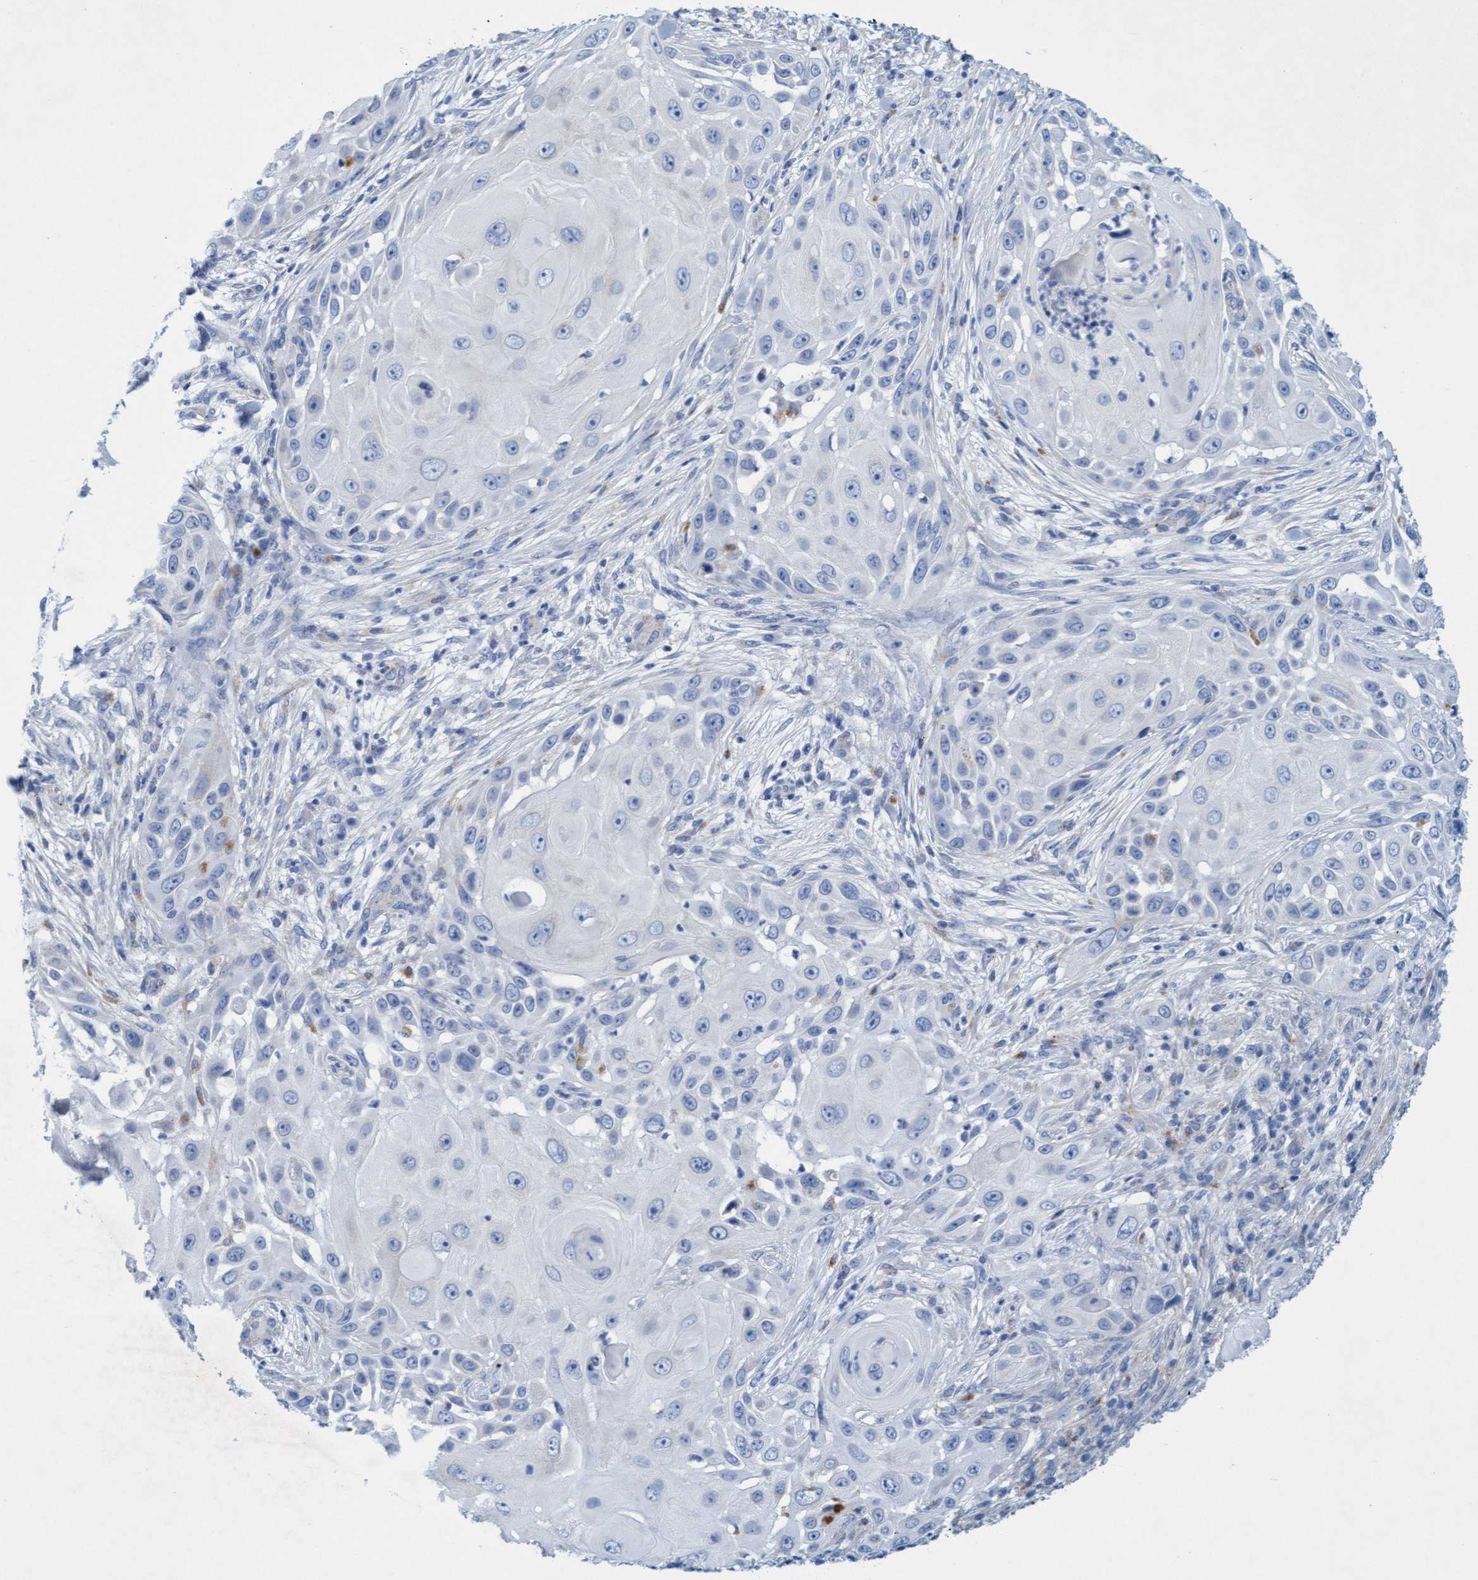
{"staining": {"intensity": "negative", "quantity": "none", "location": "none"}, "tissue": "skin cancer", "cell_type": "Tumor cells", "image_type": "cancer", "snomed": [{"axis": "morphology", "description": "Squamous cell carcinoma, NOS"}, {"axis": "topography", "description": "Skin"}], "caption": "Immunohistochemistry of skin cancer (squamous cell carcinoma) exhibits no positivity in tumor cells.", "gene": "SGSH", "patient": {"sex": "female", "age": 44}}